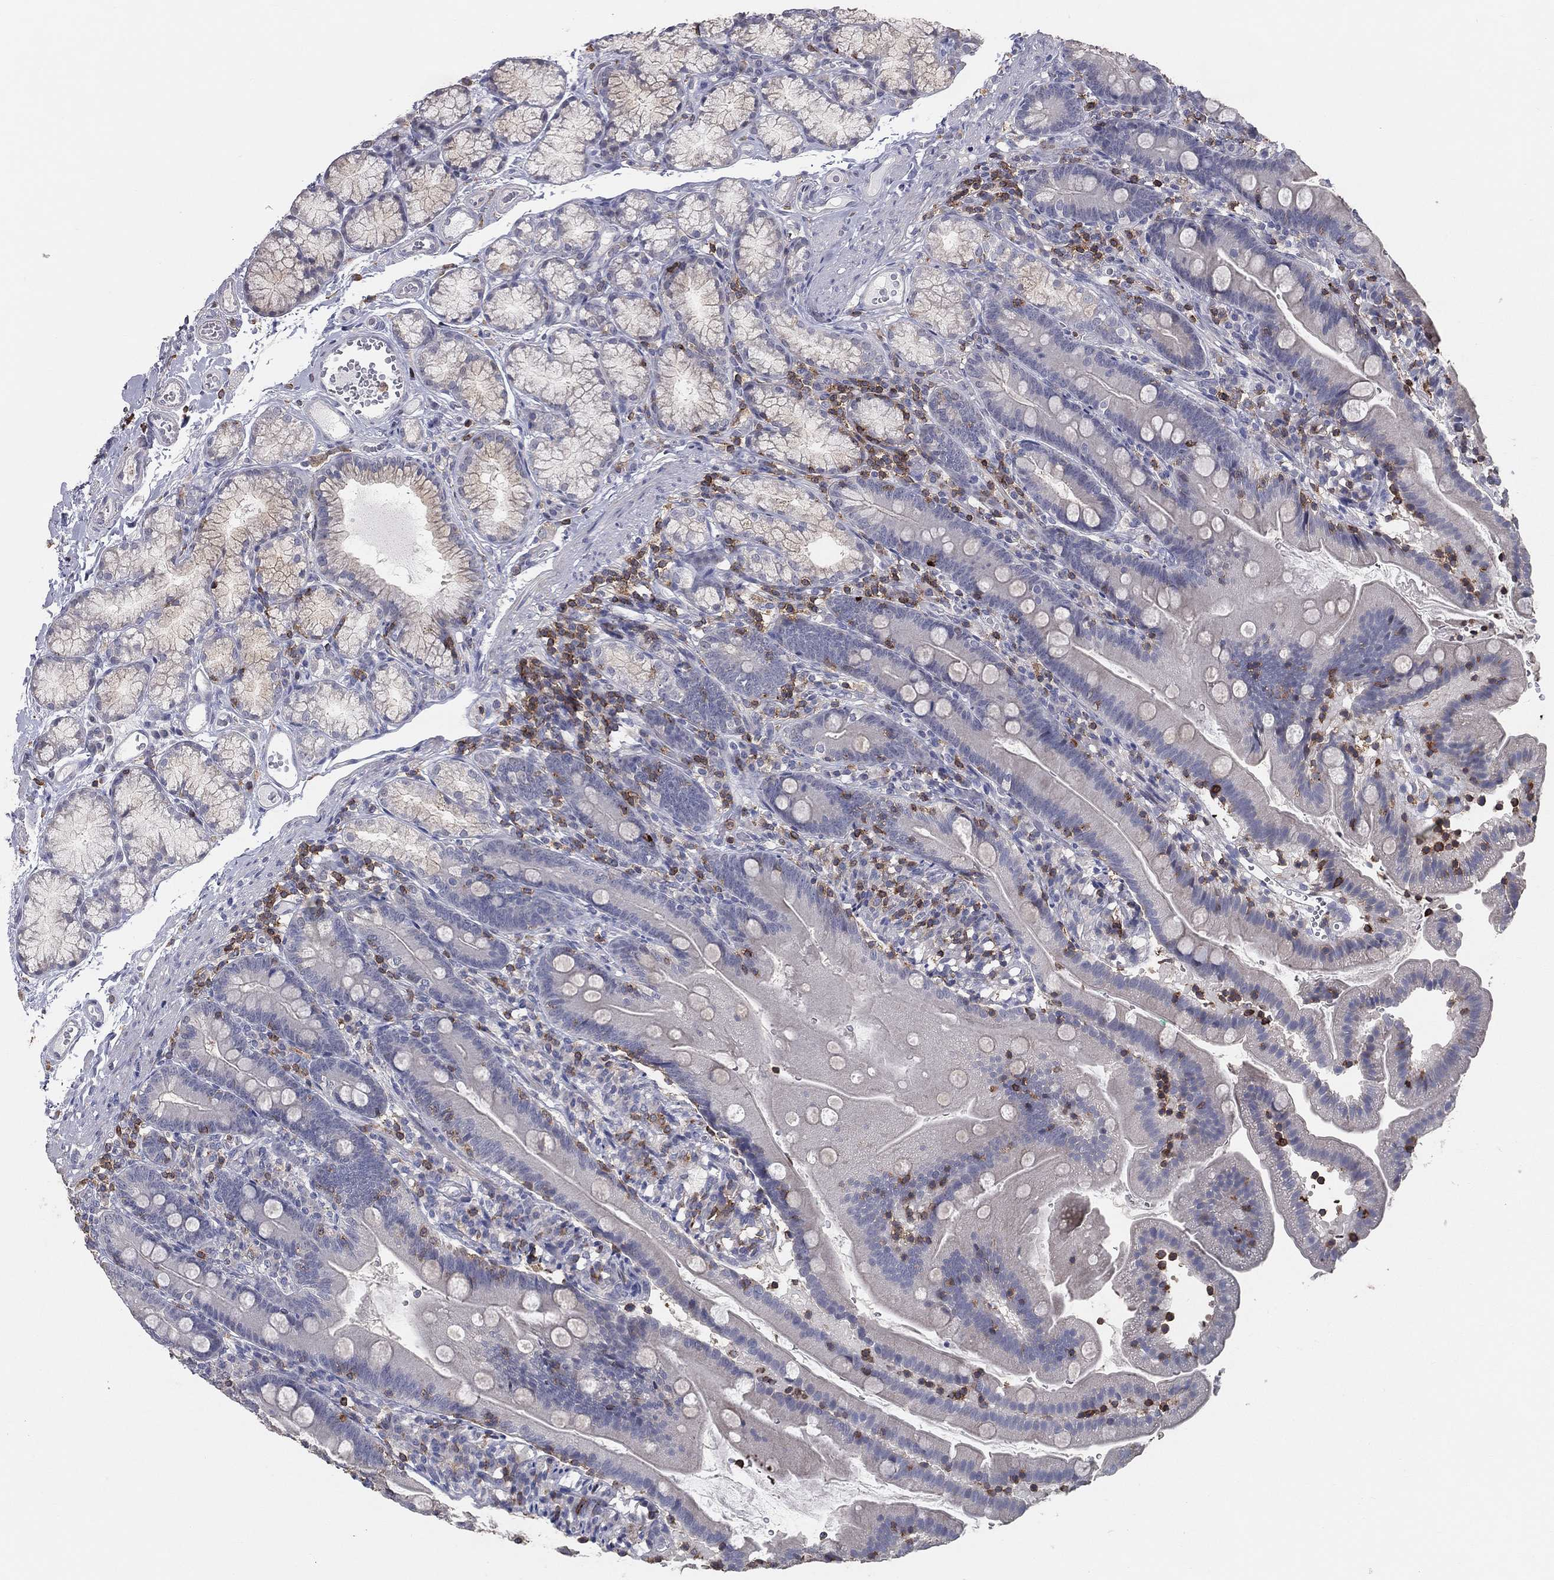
{"staining": {"intensity": "negative", "quantity": "none", "location": "none"}, "tissue": "duodenum", "cell_type": "Glandular cells", "image_type": "normal", "snomed": [{"axis": "morphology", "description": "Normal tissue, NOS"}, {"axis": "topography", "description": "Duodenum"}], "caption": "The immunohistochemistry micrograph has no significant expression in glandular cells of duodenum.", "gene": "PSTPIP1", "patient": {"sex": "female", "age": 67}}